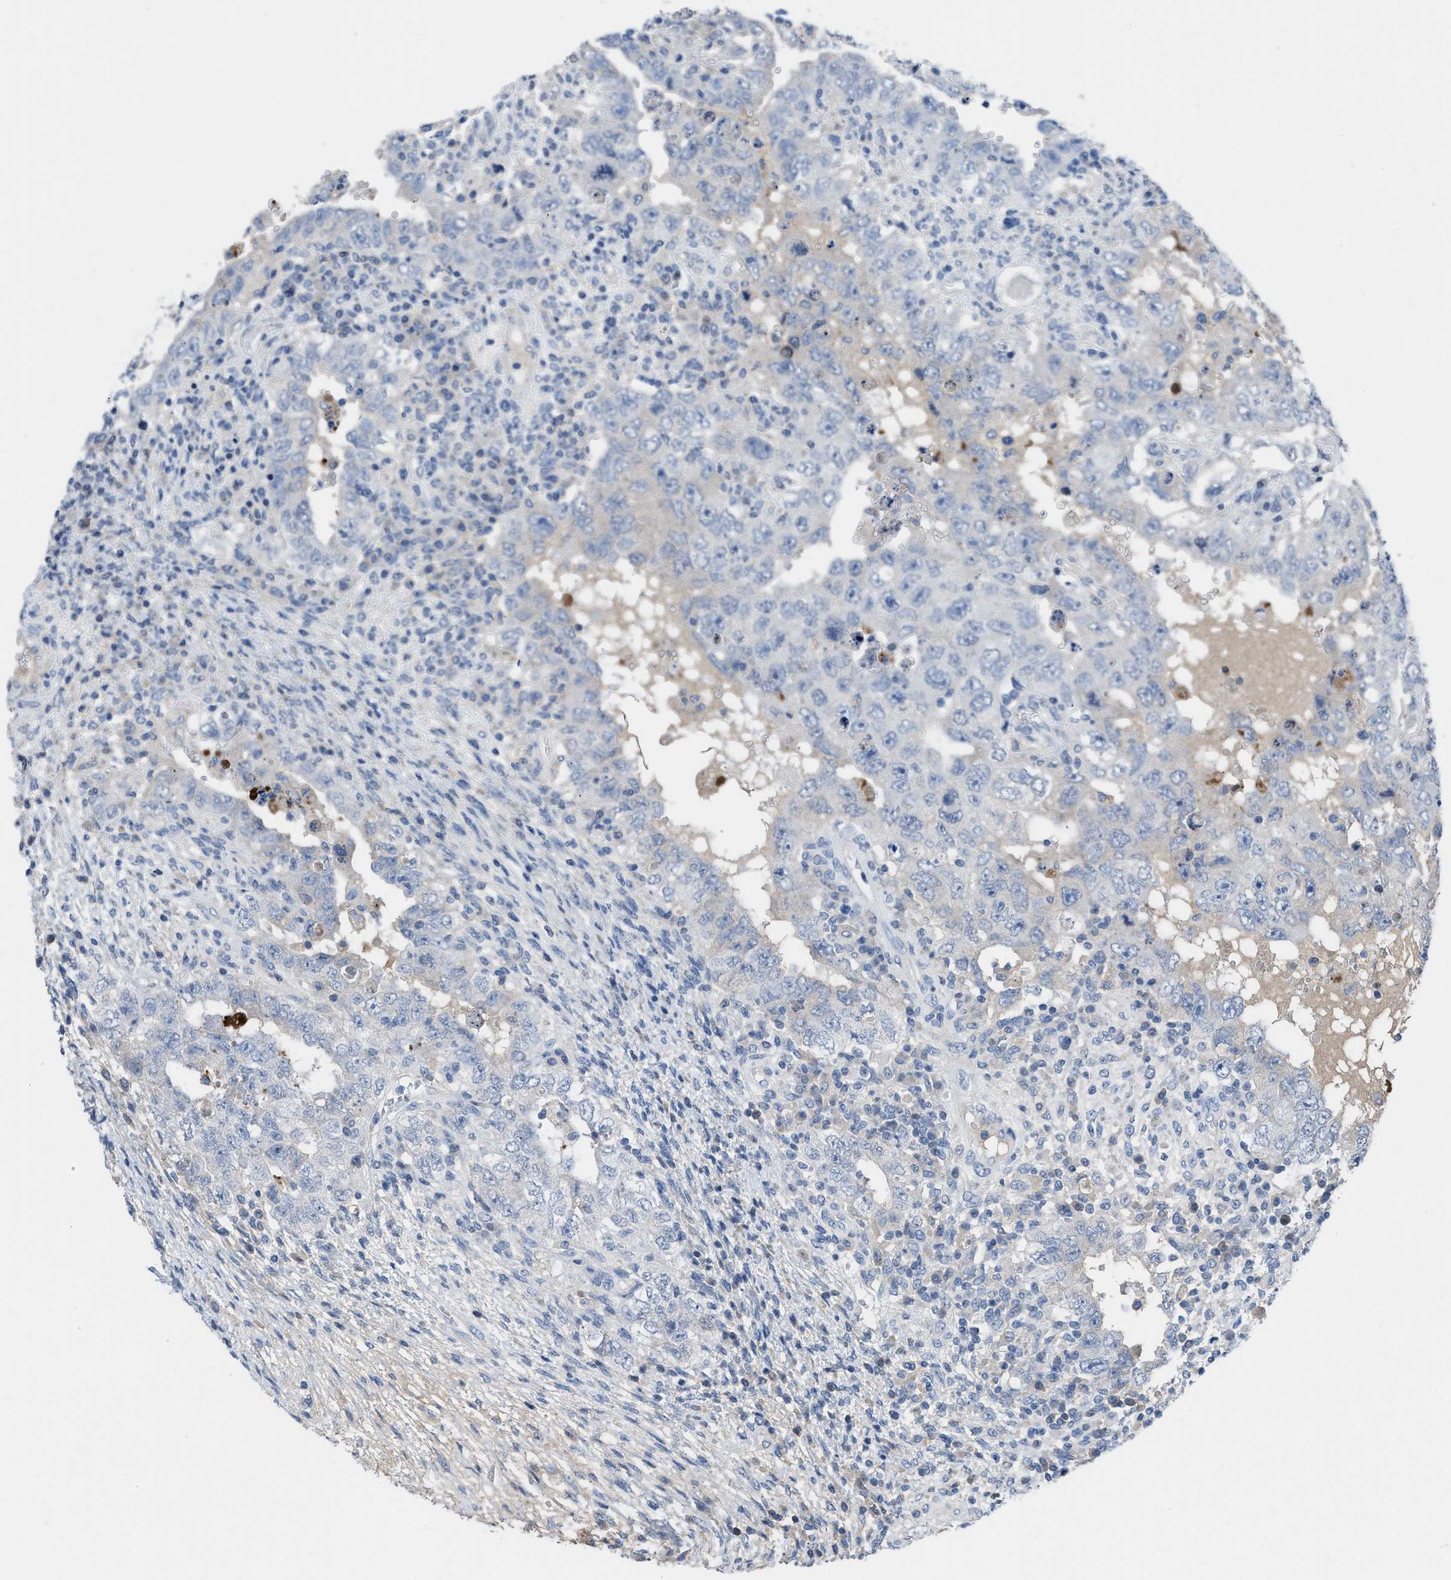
{"staining": {"intensity": "negative", "quantity": "none", "location": "none"}, "tissue": "testis cancer", "cell_type": "Tumor cells", "image_type": "cancer", "snomed": [{"axis": "morphology", "description": "Carcinoma, Embryonal, NOS"}, {"axis": "topography", "description": "Testis"}], "caption": "Micrograph shows no protein staining in tumor cells of embryonal carcinoma (testis) tissue.", "gene": "HPX", "patient": {"sex": "male", "age": 26}}